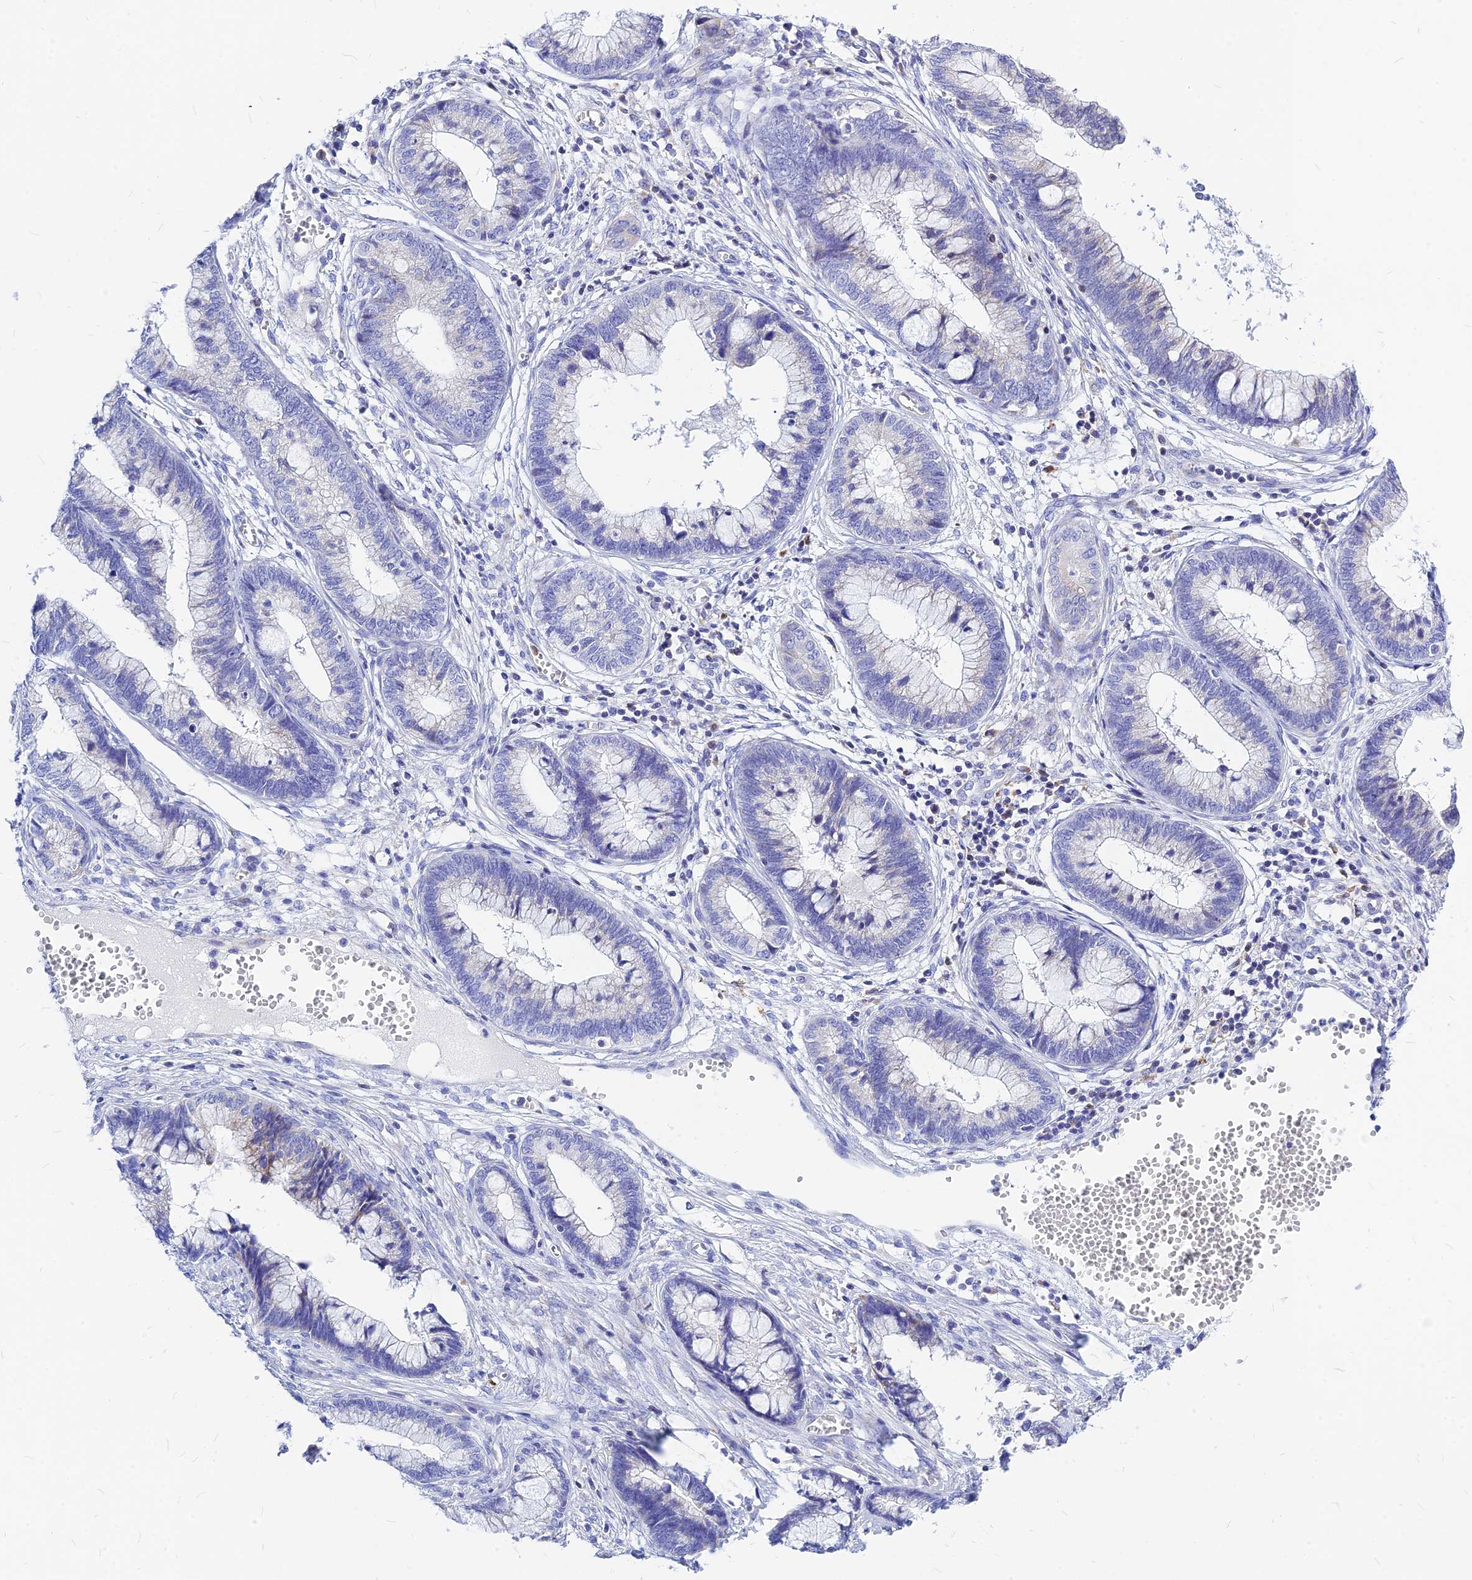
{"staining": {"intensity": "negative", "quantity": "none", "location": "none"}, "tissue": "cervical cancer", "cell_type": "Tumor cells", "image_type": "cancer", "snomed": [{"axis": "morphology", "description": "Adenocarcinoma, NOS"}, {"axis": "topography", "description": "Cervix"}], "caption": "Protein analysis of cervical cancer shows no significant expression in tumor cells.", "gene": "CNOT6", "patient": {"sex": "female", "age": 44}}